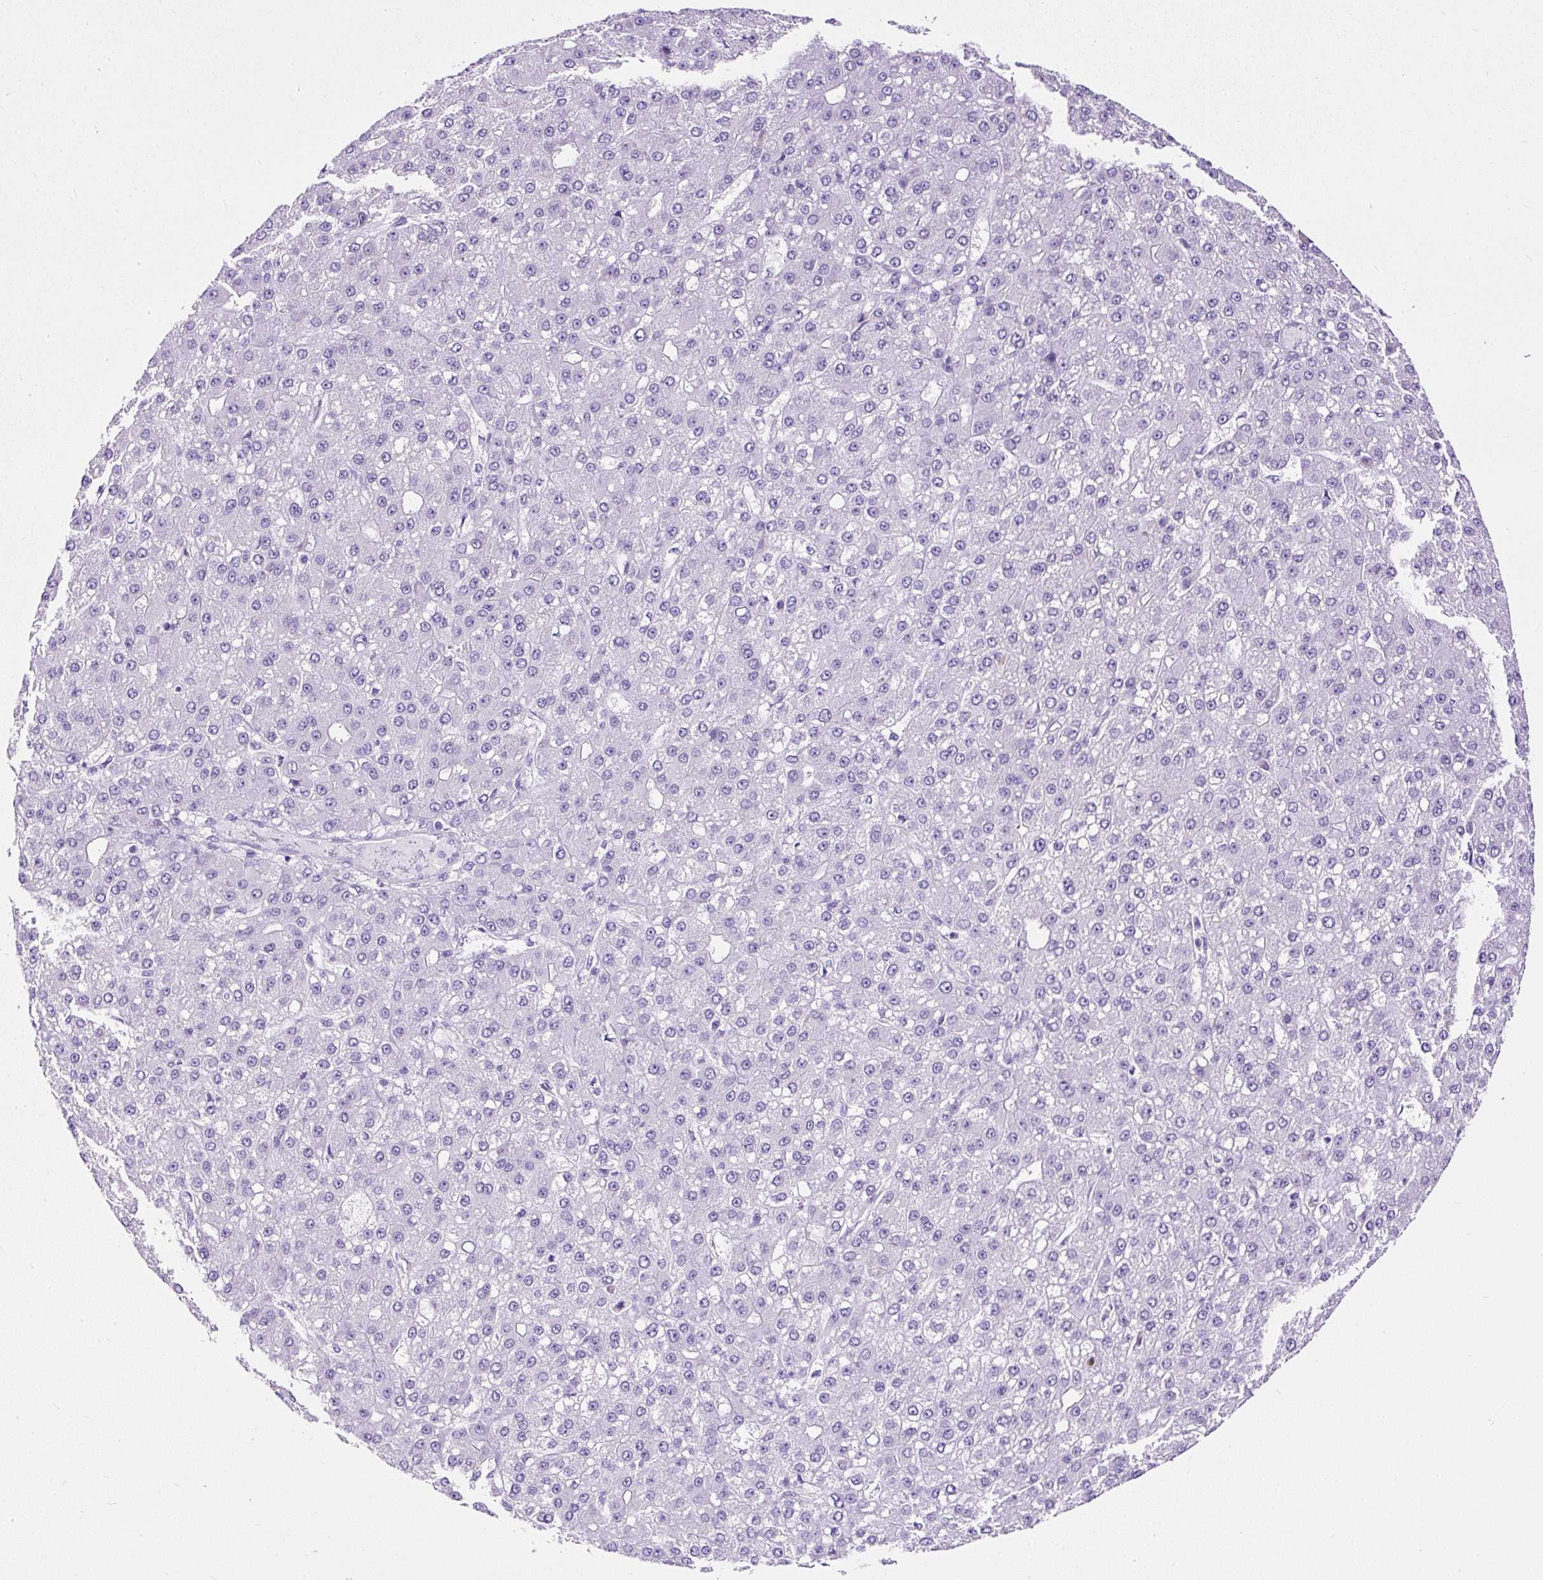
{"staining": {"intensity": "negative", "quantity": "none", "location": "none"}, "tissue": "liver cancer", "cell_type": "Tumor cells", "image_type": "cancer", "snomed": [{"axis": "morphology", "description": "Carcinoma, Hepatocellular, NOS"}, {"axis": "topography", "description": "Liver"}], "caption": "The histopathology image demonstrates no significant staining in tumor cells of liver cancer (hepatocellular carcinoma). Brightfield microscopy of IHC stained with DAB (3,3'-diaminobenzidine) (brown) and hematoxylin (blue), captured at high magnification.", "gene": "NTS", "patient": {"sex": "male", "age": 67}}